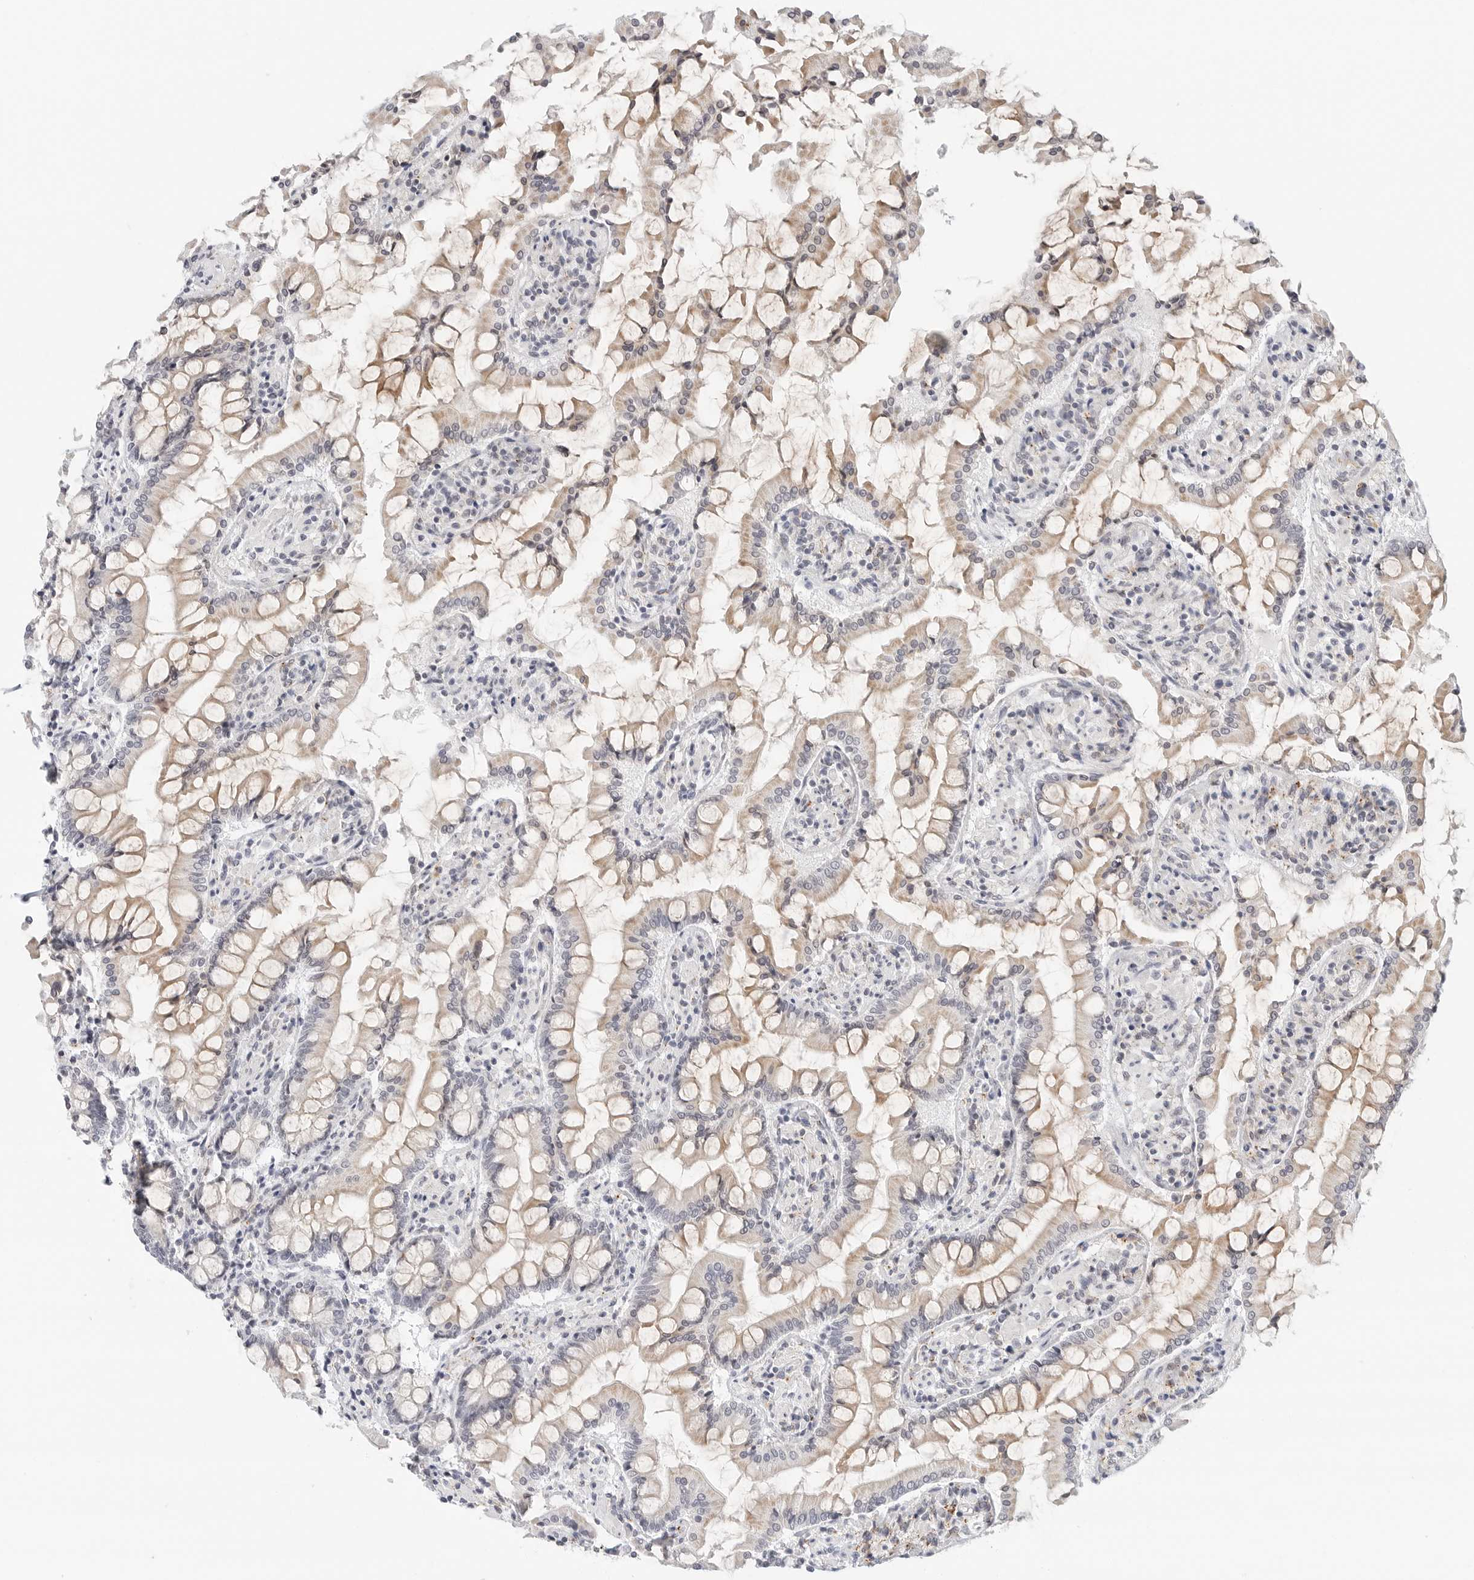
{"staining": {"intensity": "weak", "quantity": ">75%", "location": "cytoplasmic/membranous"}, "tissue": "small intestine", "cell_type": "Glandular cells", "image_type": "normal", "snomed": [{"axis": "morphology", "description": "Normal tissue, NOS"}, {"axis": "topography", "description": "Small intestine"}], "caption": "Weak cytoplasmic/membranous expression for a protein is appreciated in approximately >75% of glandular cells of benign small intestine using immunohistochemistry.", "gene": "TSEN2", "patient": {"sex": "male", "age": 41}}